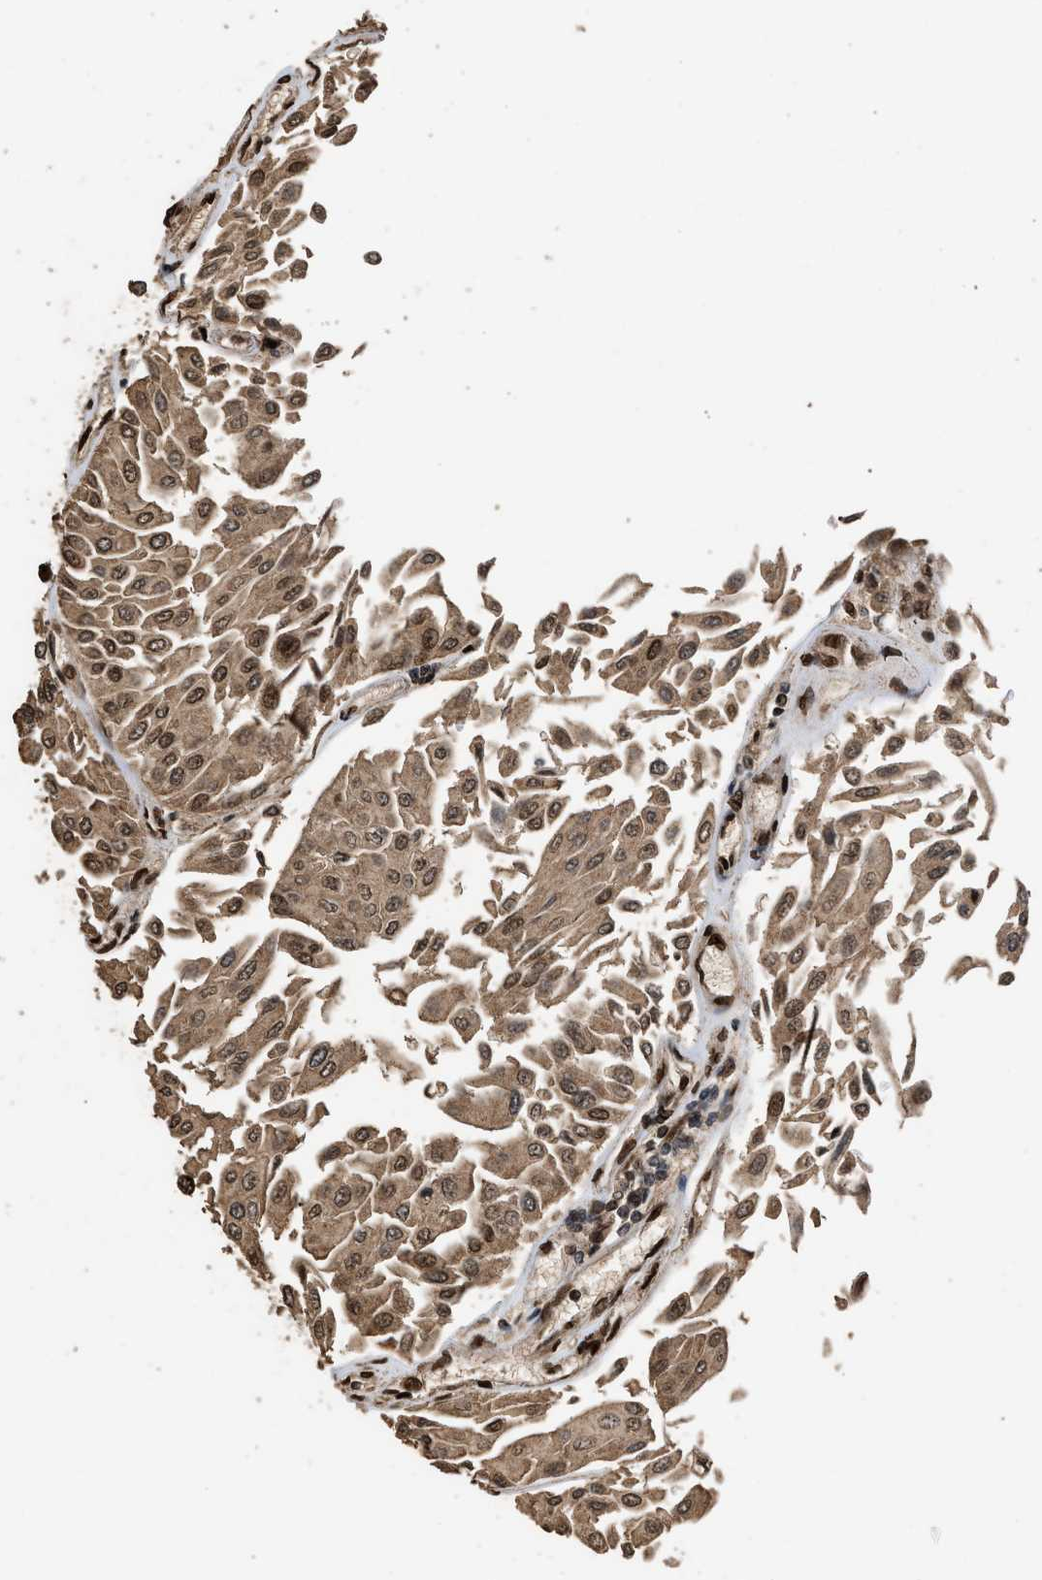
{"staining": {"intensity": "moderate", "quantity": ">75%", "location": "cytoplasmic/membranous,nuclear"}, "tissue": "urothelial cancer", "cell_type": "Tumor cells", "image_type": "cancer", "snomed": [{"axis": "morphology", "description": "Urothelial carcinoma, Low grade"}, {"axis": "topography", "description": "Urinary bladder"}], "caption": "Low-grade urothelial carcinoma was stained to show a protein in brown. There is medium levels of moderate cytoplasmic/membranous and nuclear positivity in approximately >75% of tumor cells. Nuclei are stained in blue.", "gene": "PPP4R3B", "patient": {"sex": "female", "age": 60}}